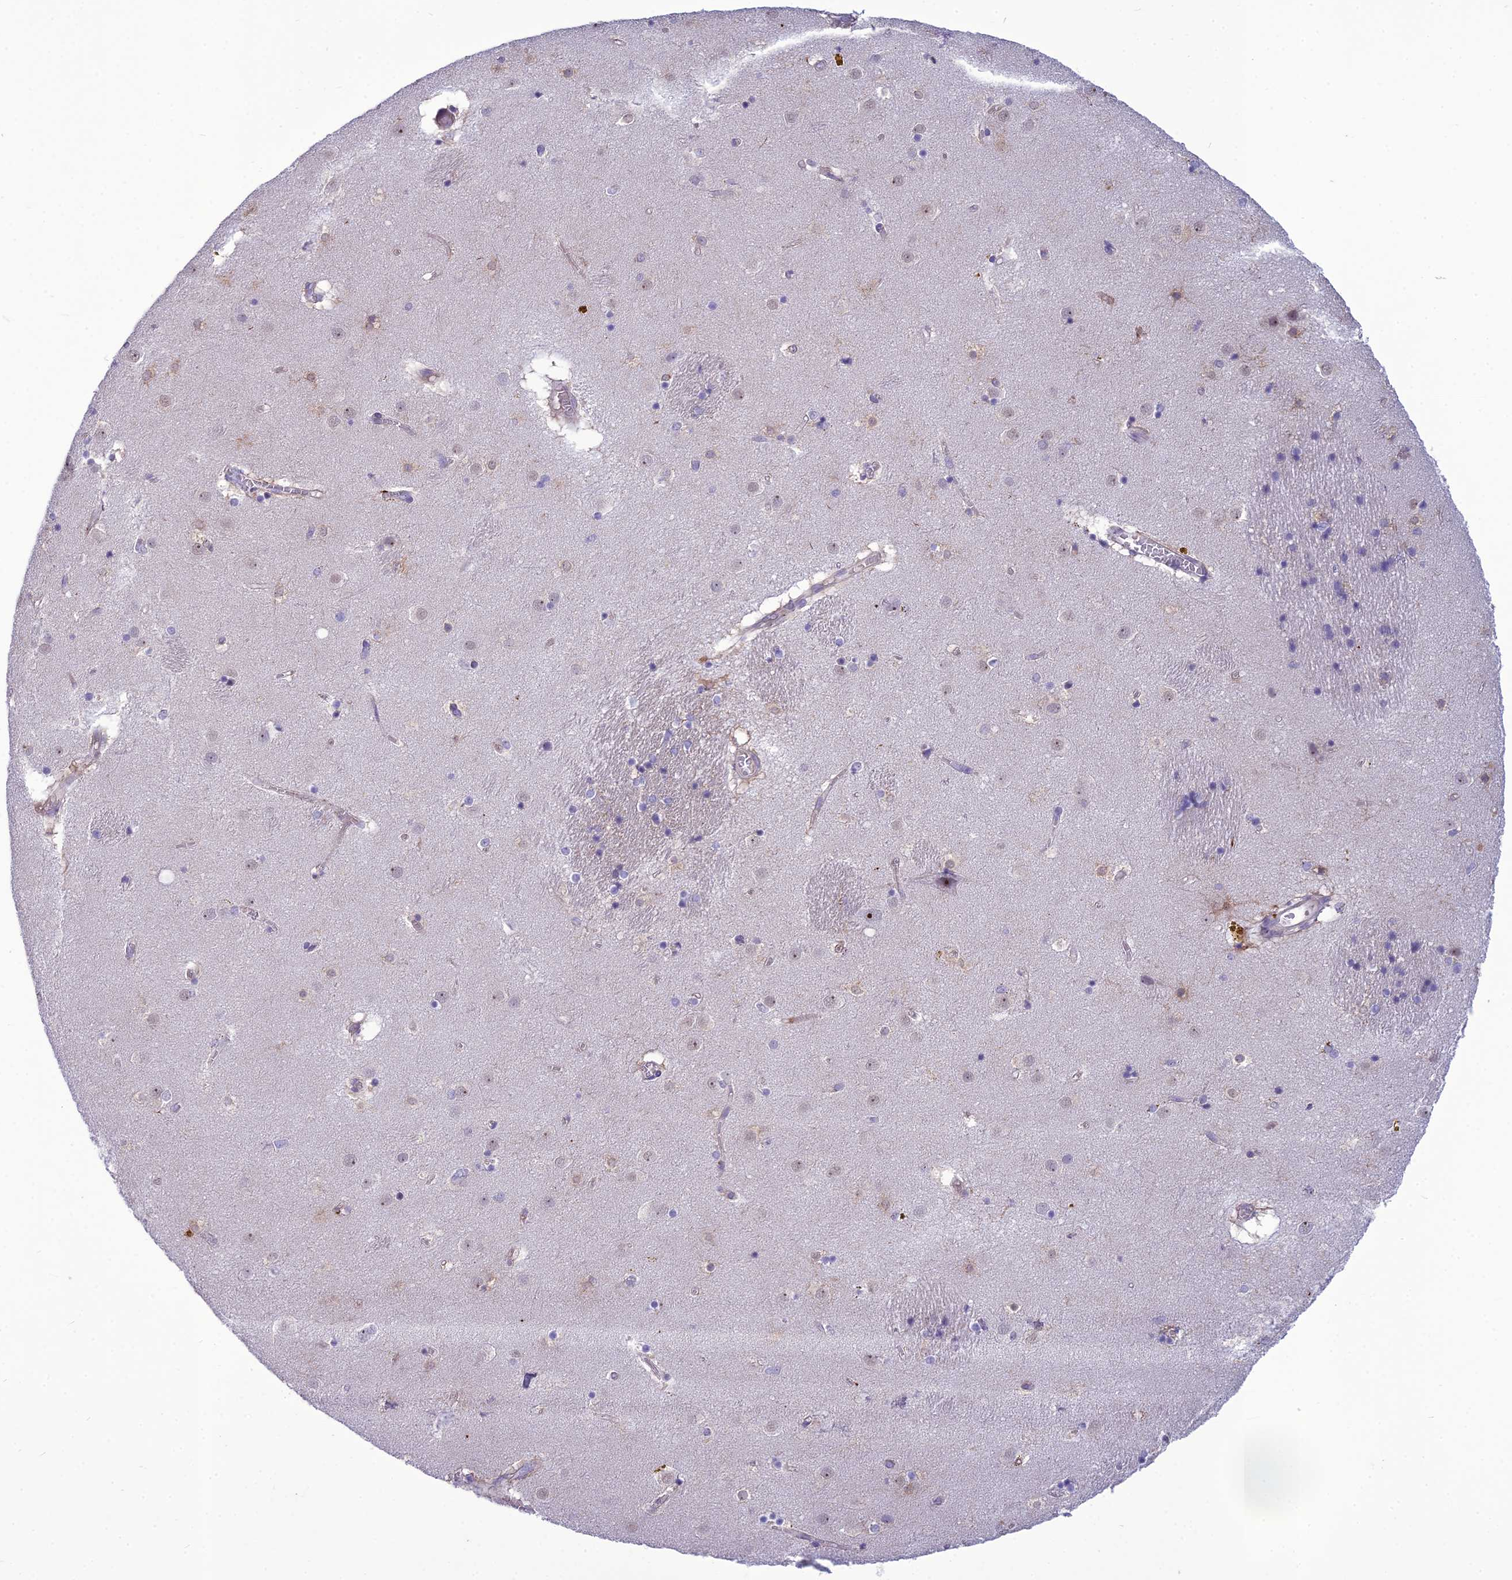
{"staining": {"intensity": "negative", "quantity": "none", "location": "none"}, "tissue": "caudate", "cell_type": "Glial cells", "image_type": "normal", "snomed": [{"axis": "morphology", "description": "Normal tissue, NOS"}, {"axis": "topography", "description": "Lateral ventricle wall"}], "caption": "Immunohistochemistry (IHC) image of normal human caudate stained for a protein (brown), which shows no staining in glial cells.", "gene": "BBS7", "patient": {"sex": "male", "age": 70}}